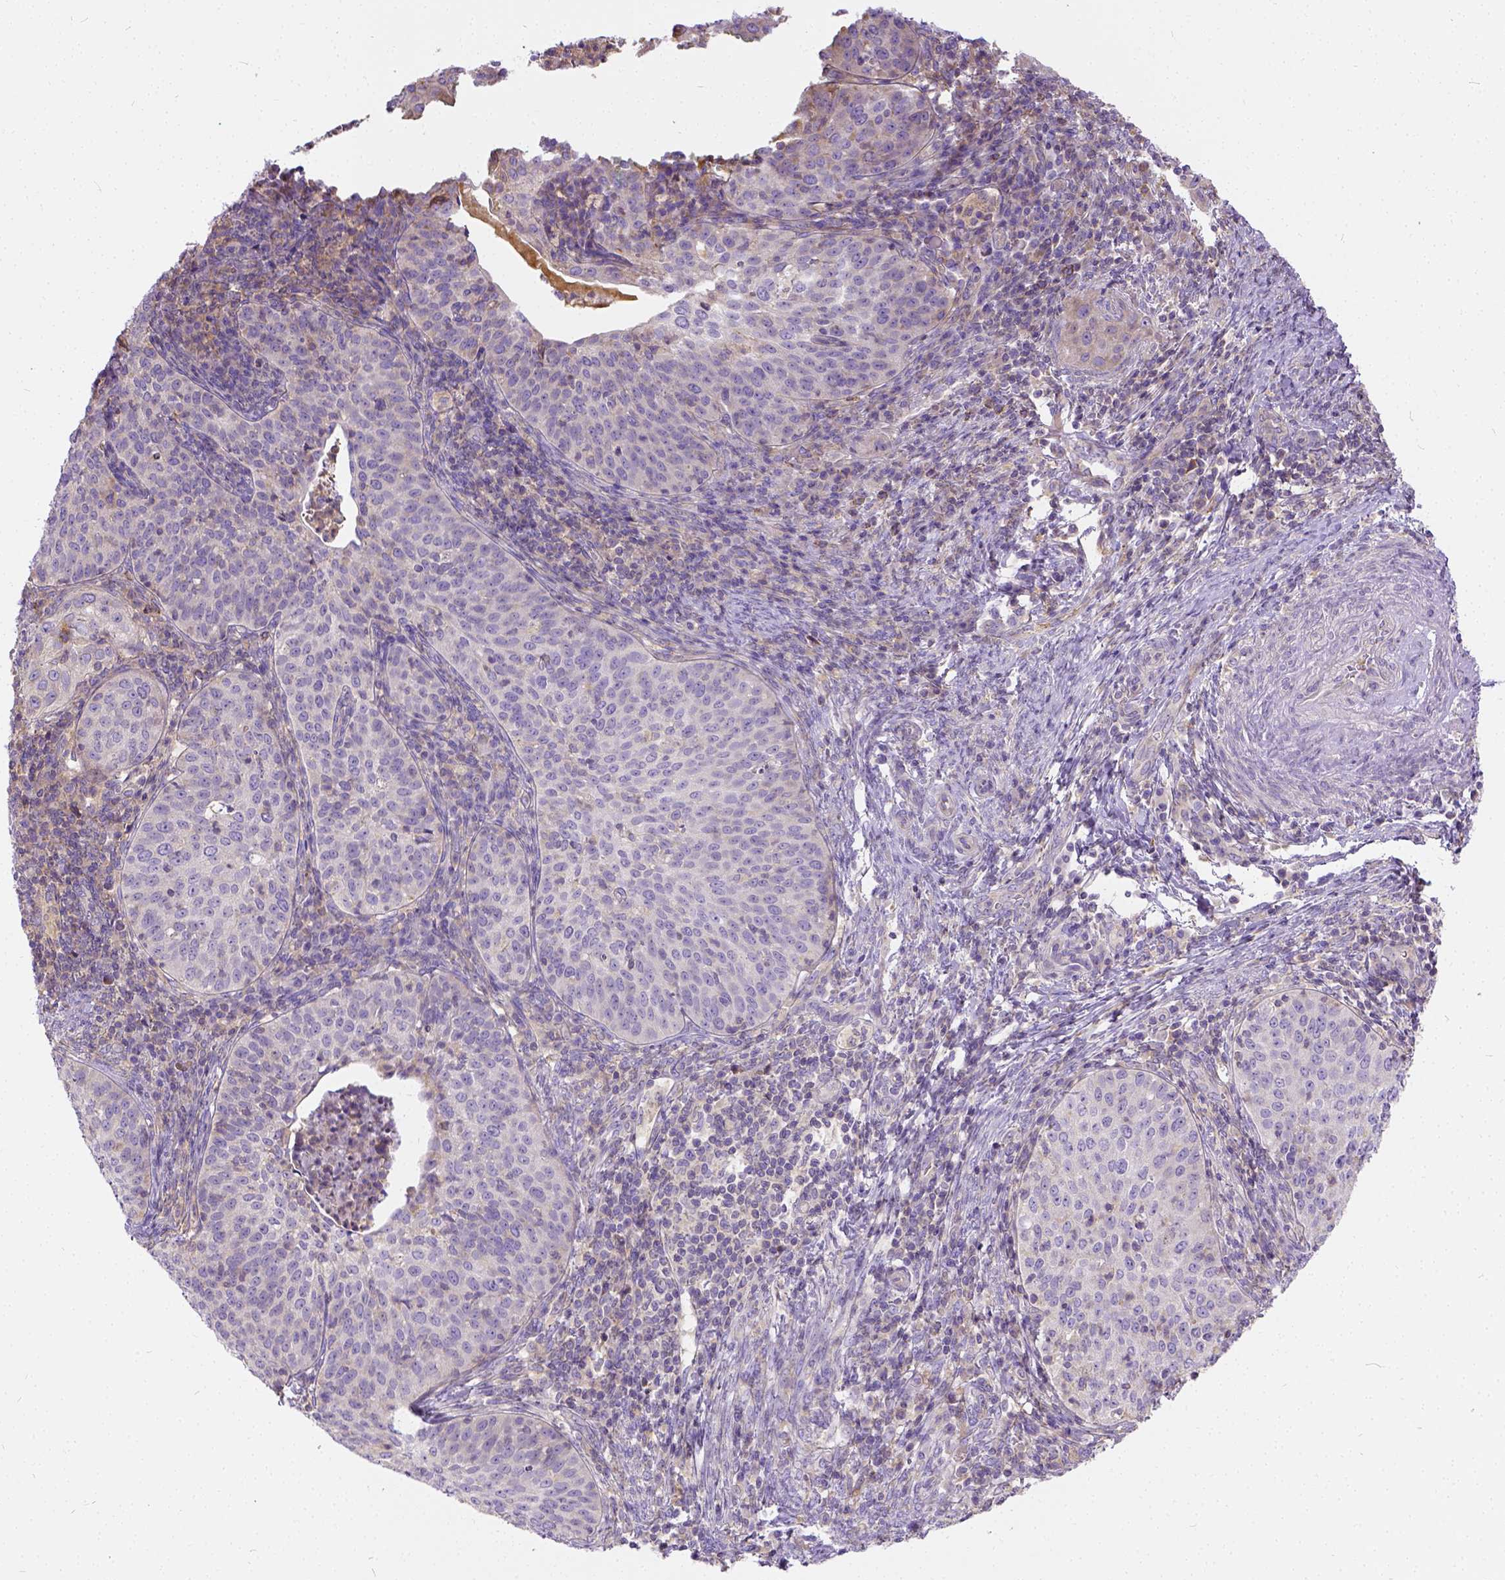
{"staining": {"intensity": "negative", "quantity": "none", "location": "none"}, "tissue": "cervical cancer", "cell_type": "Tumor cells", "image_type": "cancer", "snomed": [{"axis": "morphology", "description": "Squamous cell carcinoma, NOS"}, {"axis": "topography", "description": "Cervix"}], "caption": "An image of human cervical cancer (squamous cell carcinoma) is negative for staining in tumor cells.", "gene": "CADM4", "patient": {"sex": "female", "age": 30}}